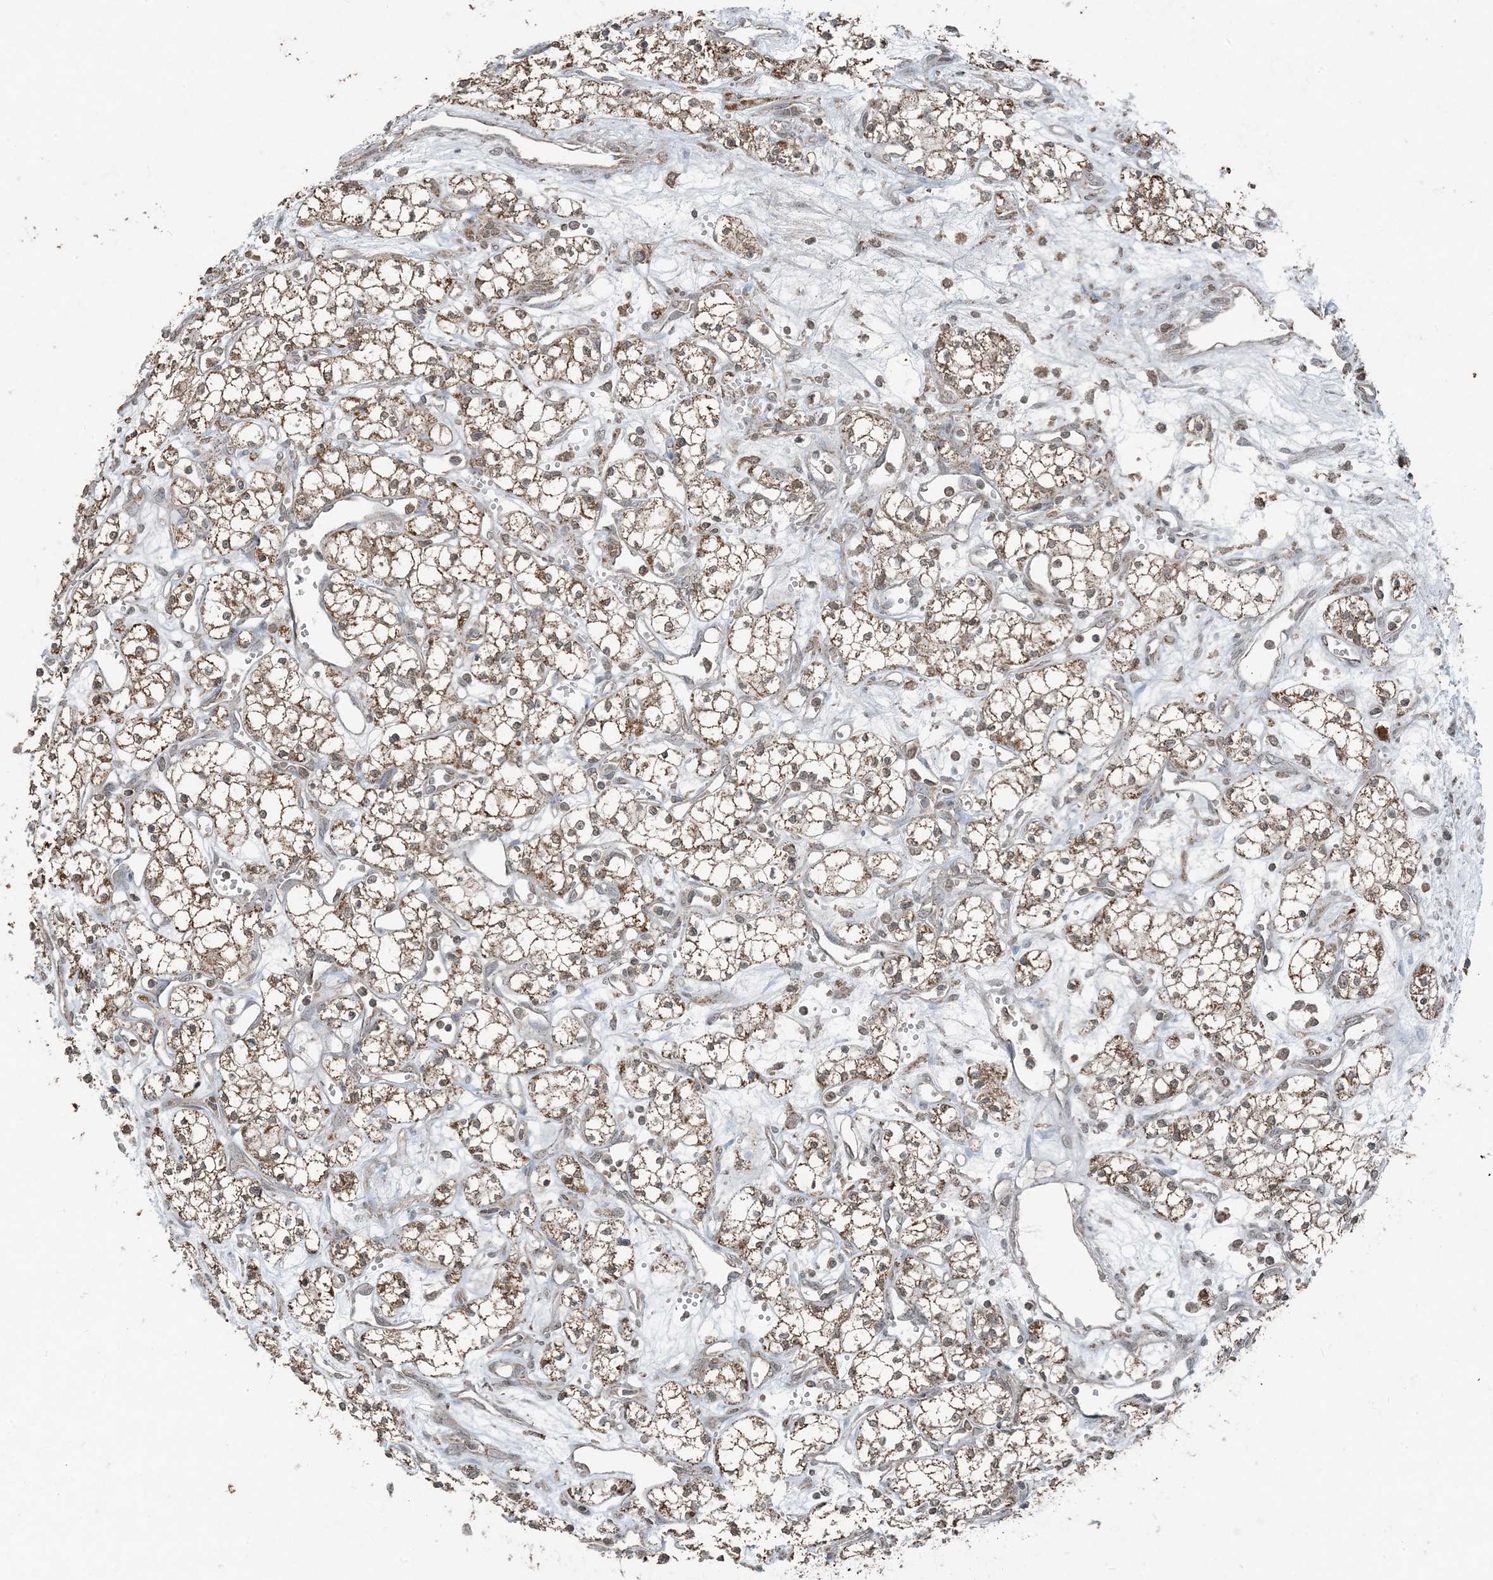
{"staining": {"intensity": "moderate", "quantity": ">75%", "location": "cytoplasmic/membranous"}, "tissue": "renal cancer", "cell_type": "Tumor cells", "image_type": "cancer", "snomed": [{"axis": "morphology", "description": "Adenocarcinoma, NOS"}, {"axis": "topography", "description": "Kidney"}], "caption": "Human renal cancer stained with a protein marker shows moderate staining in tumor cells.", "gene": "GNL1", "patient": {"sex": "male", "age": 59}}